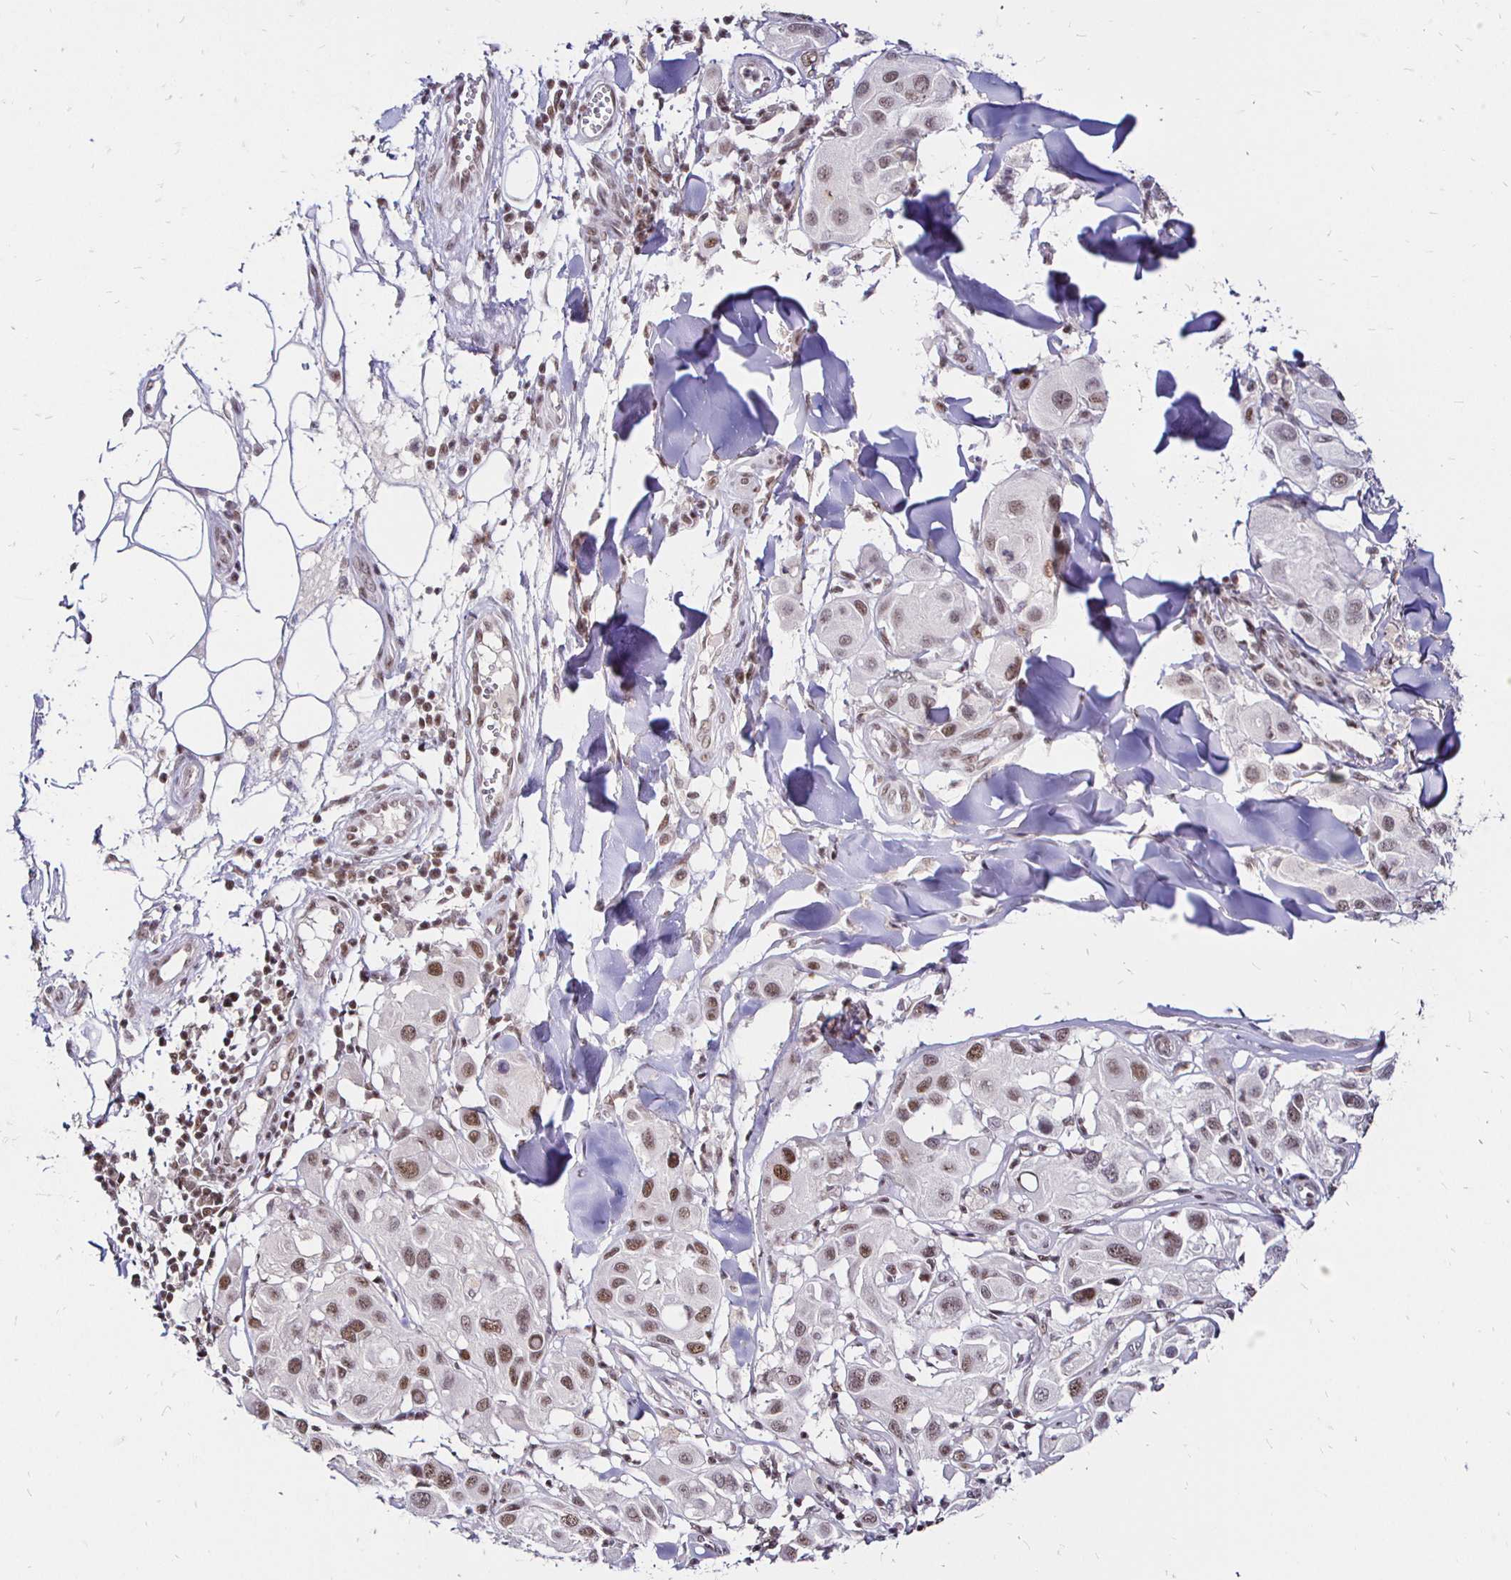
{"staining": {"intensity": "moderate", "quantity": ">75%", "location": "nuclear"}, "tissue": "melanoma", "cell_type": "Tumor cells", "image_type": "cancer", "snomed": [{"axis": "morphology", "description": "Malignant melanoma, Metastatic site"}, {"axis": "topography", "description": "Skin"}], "caption": "Immunohistochemistry photomicrograph of neoplastic tissue: human malignant melanoma (metastatic site) stained using IHC reveals medium levels of moderate protein expression localized specifically in the nuclear of tumor cells, appearing as a nuclear brown color.", "gene": "SIN3A", "patient": {"sex": "male", "age": 41}}